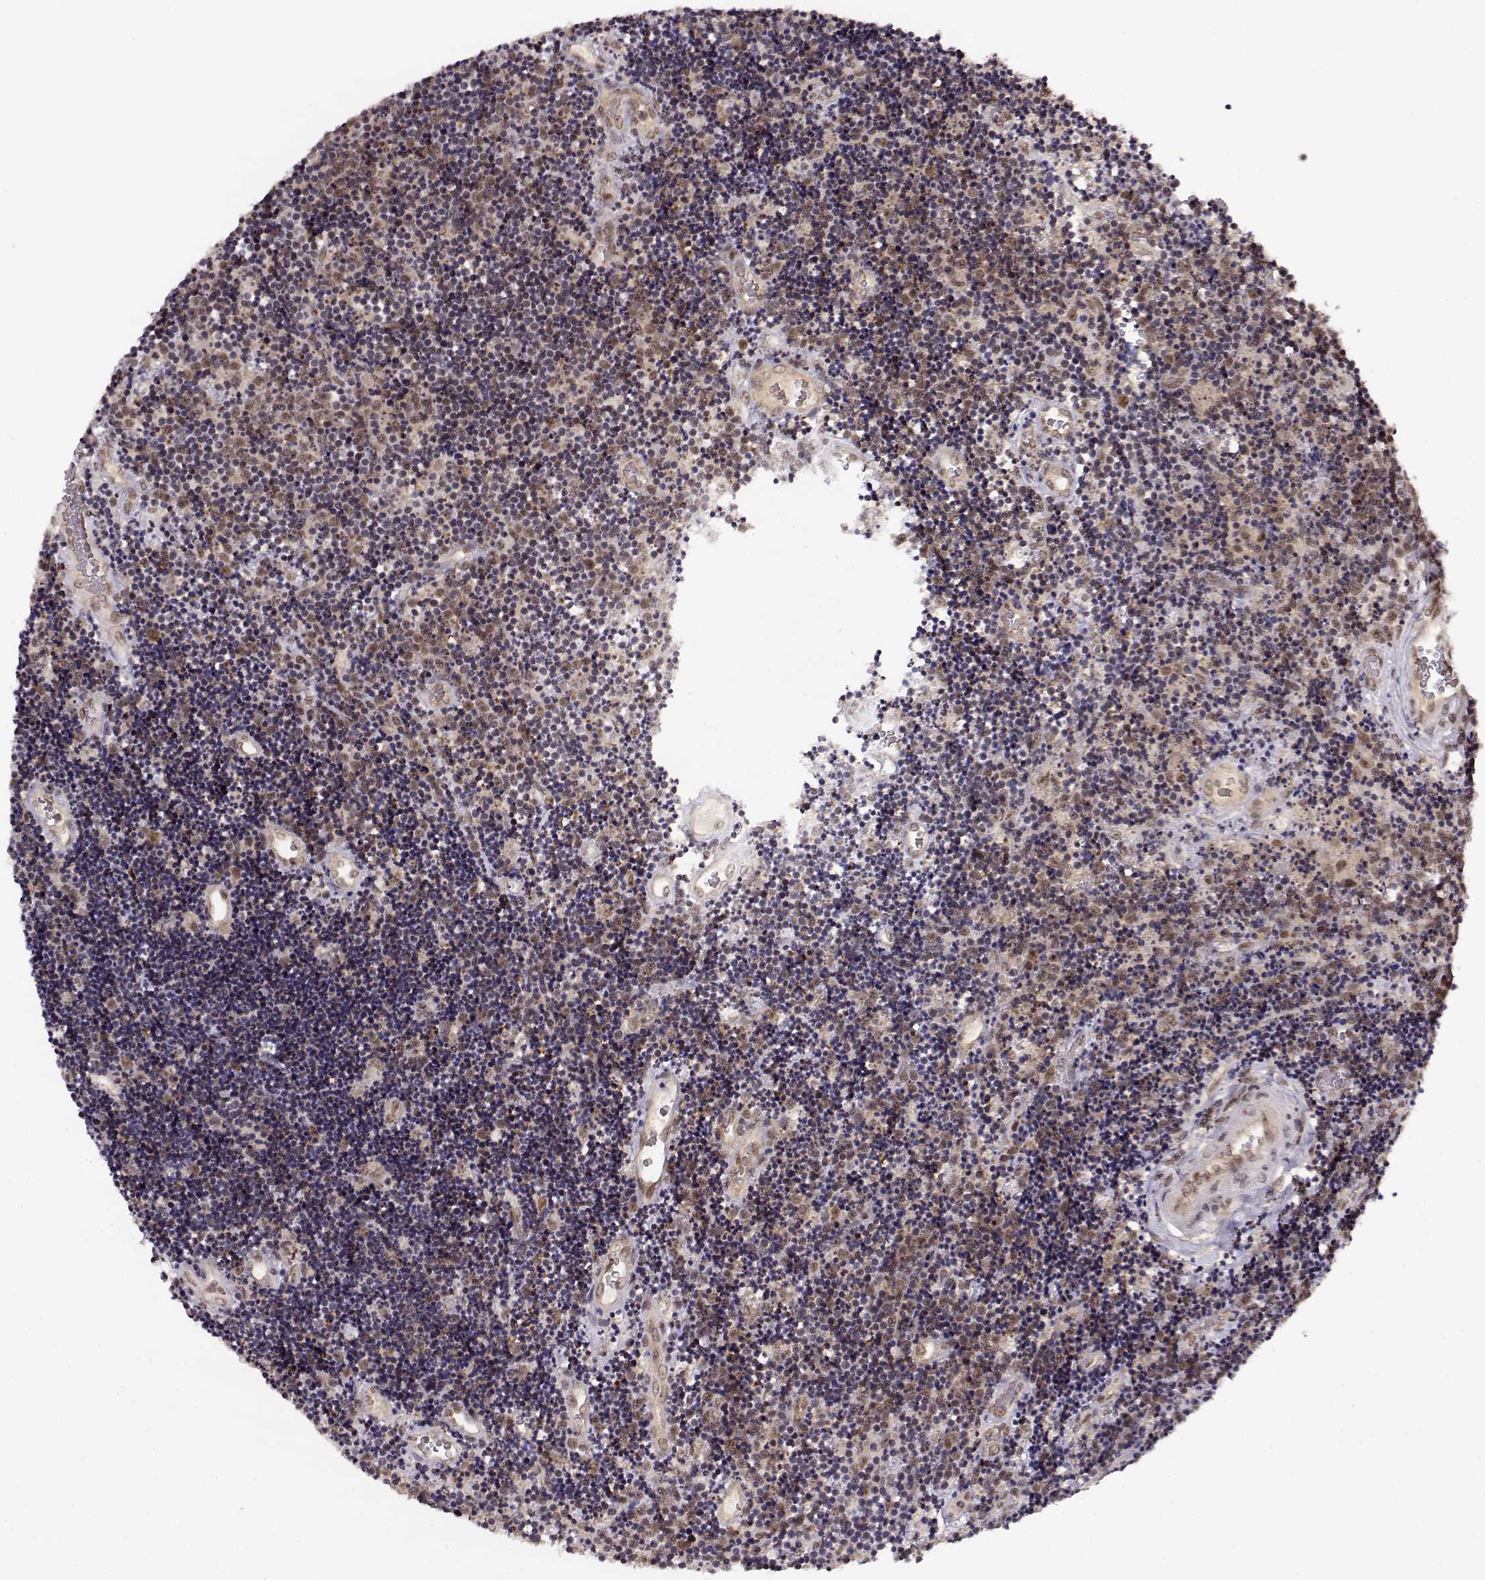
{"staining": {"intensity": "weak", "quantity": "25%-75%", "location": "cytoplasmic/membranous,nuclear"}, "tissue": "lymphoma", "cell_type": "Tumor cells", "image_type": "cancer", "snomed": [{"axis": "morphology", "description": "Malignant lymphoma, non-Hodgkin's type, Low grade"}, {"axis": "topography", "description": "Brain"}], "caption": "Weak cytoplasmic/membranous and nuclear protein positivity is appreciated in approximately 25%-75% of tumor cells in lymphoma.", "gene": "CSNK2A1", "patient": {"sex": "female", "age": 66}}